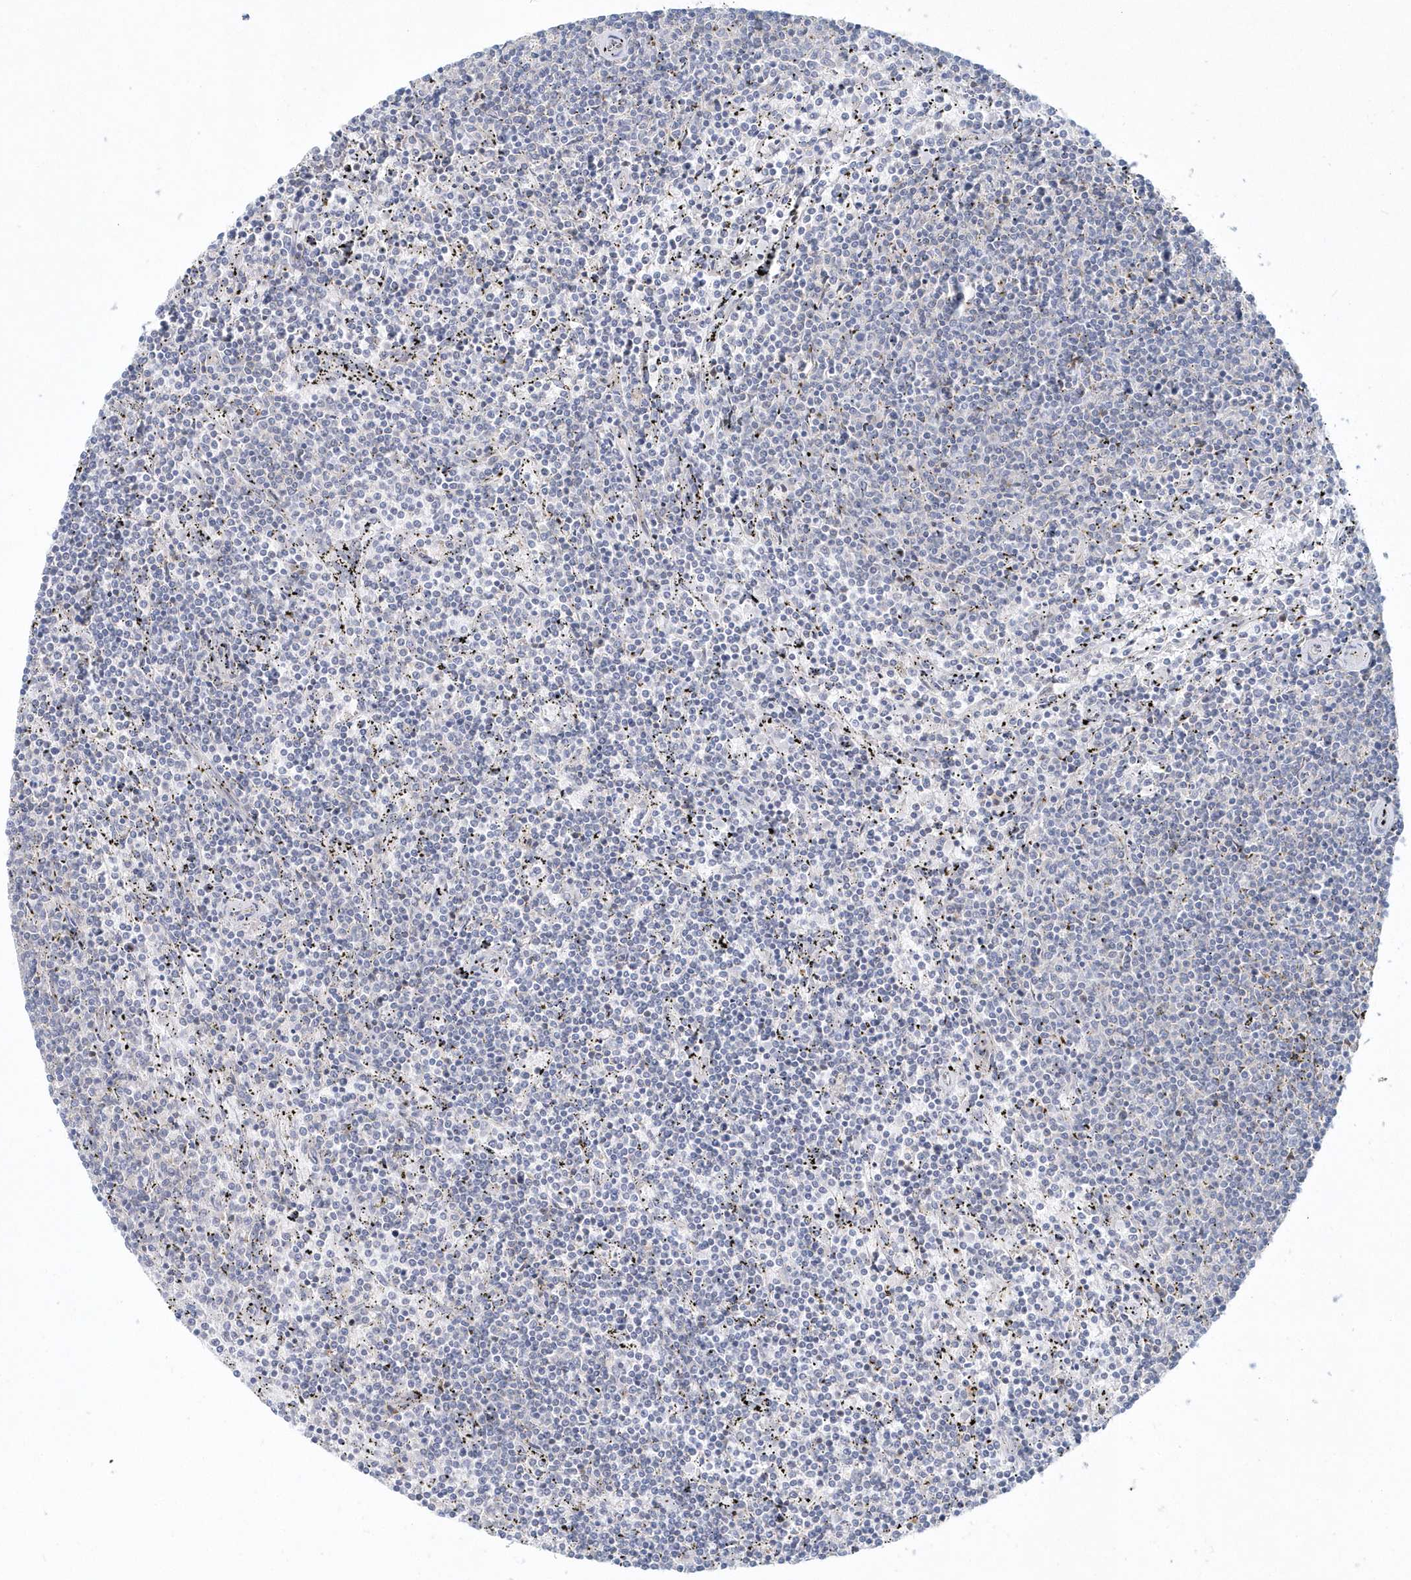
{"staining": {"intensity": "negative", "quantity": "none", "location": "none"}, "tissue": "lymphoma", "cell_type": "Tumor cells", "image_type": "cancer", "snomed": [{"axis": "morphology", "description": "Malignant lymphoma, non-Hodgkin's type, Low grade"}, {"axis": "topography", "description": "Spleen"}], "caption": "The histopathology image displays no staining of tumor cells in lymphoma.", "gene": "DNAH1", "patient": {"sex": "female", "age": 50}}